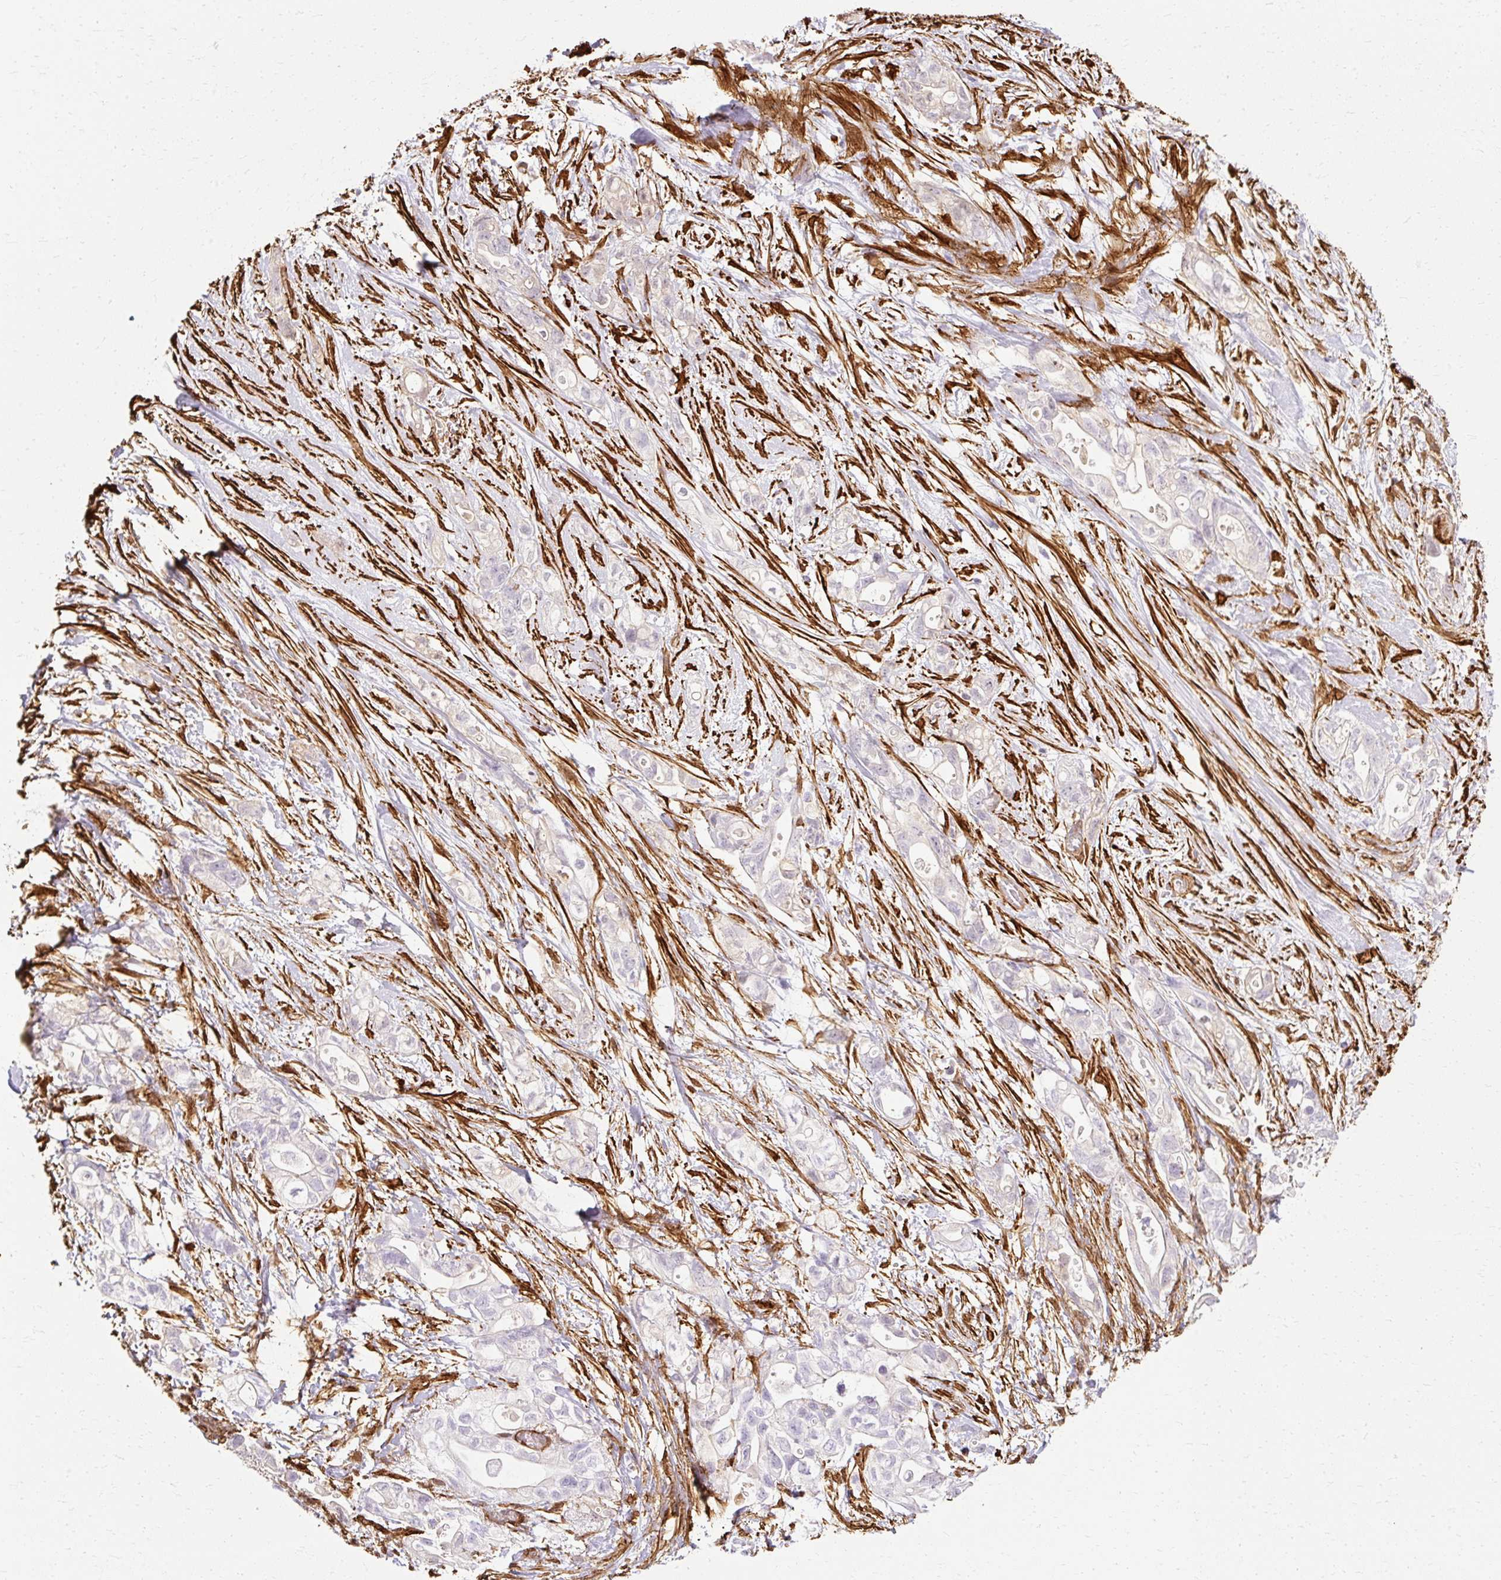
{"staining": {"intensity": "negative", "quantity": "none", "location": "none"}, "tissue": "pancreatic cancer", "cell_type": "Tumor cells", "image_type": "cancer", "snomed": [{"axis": "morphology", "description": "Adenocarcinoma, NOS"}, {"axis": "topography", "description": "Pancreas"}], "caption": "Immunohistochemical staining of human pancreatic cancer (adenocarcinoma) demonstrates no significant staining in tumor cells. The staining was performed using DAB (3,3'-diaminobenzidine) to visualize the protein expression in brown, while the nuclei were stained in blue with hematoxylin (Magnification: 20x).", "gene": "CNN3", "patient": {"sex": "female", "age": 72}}